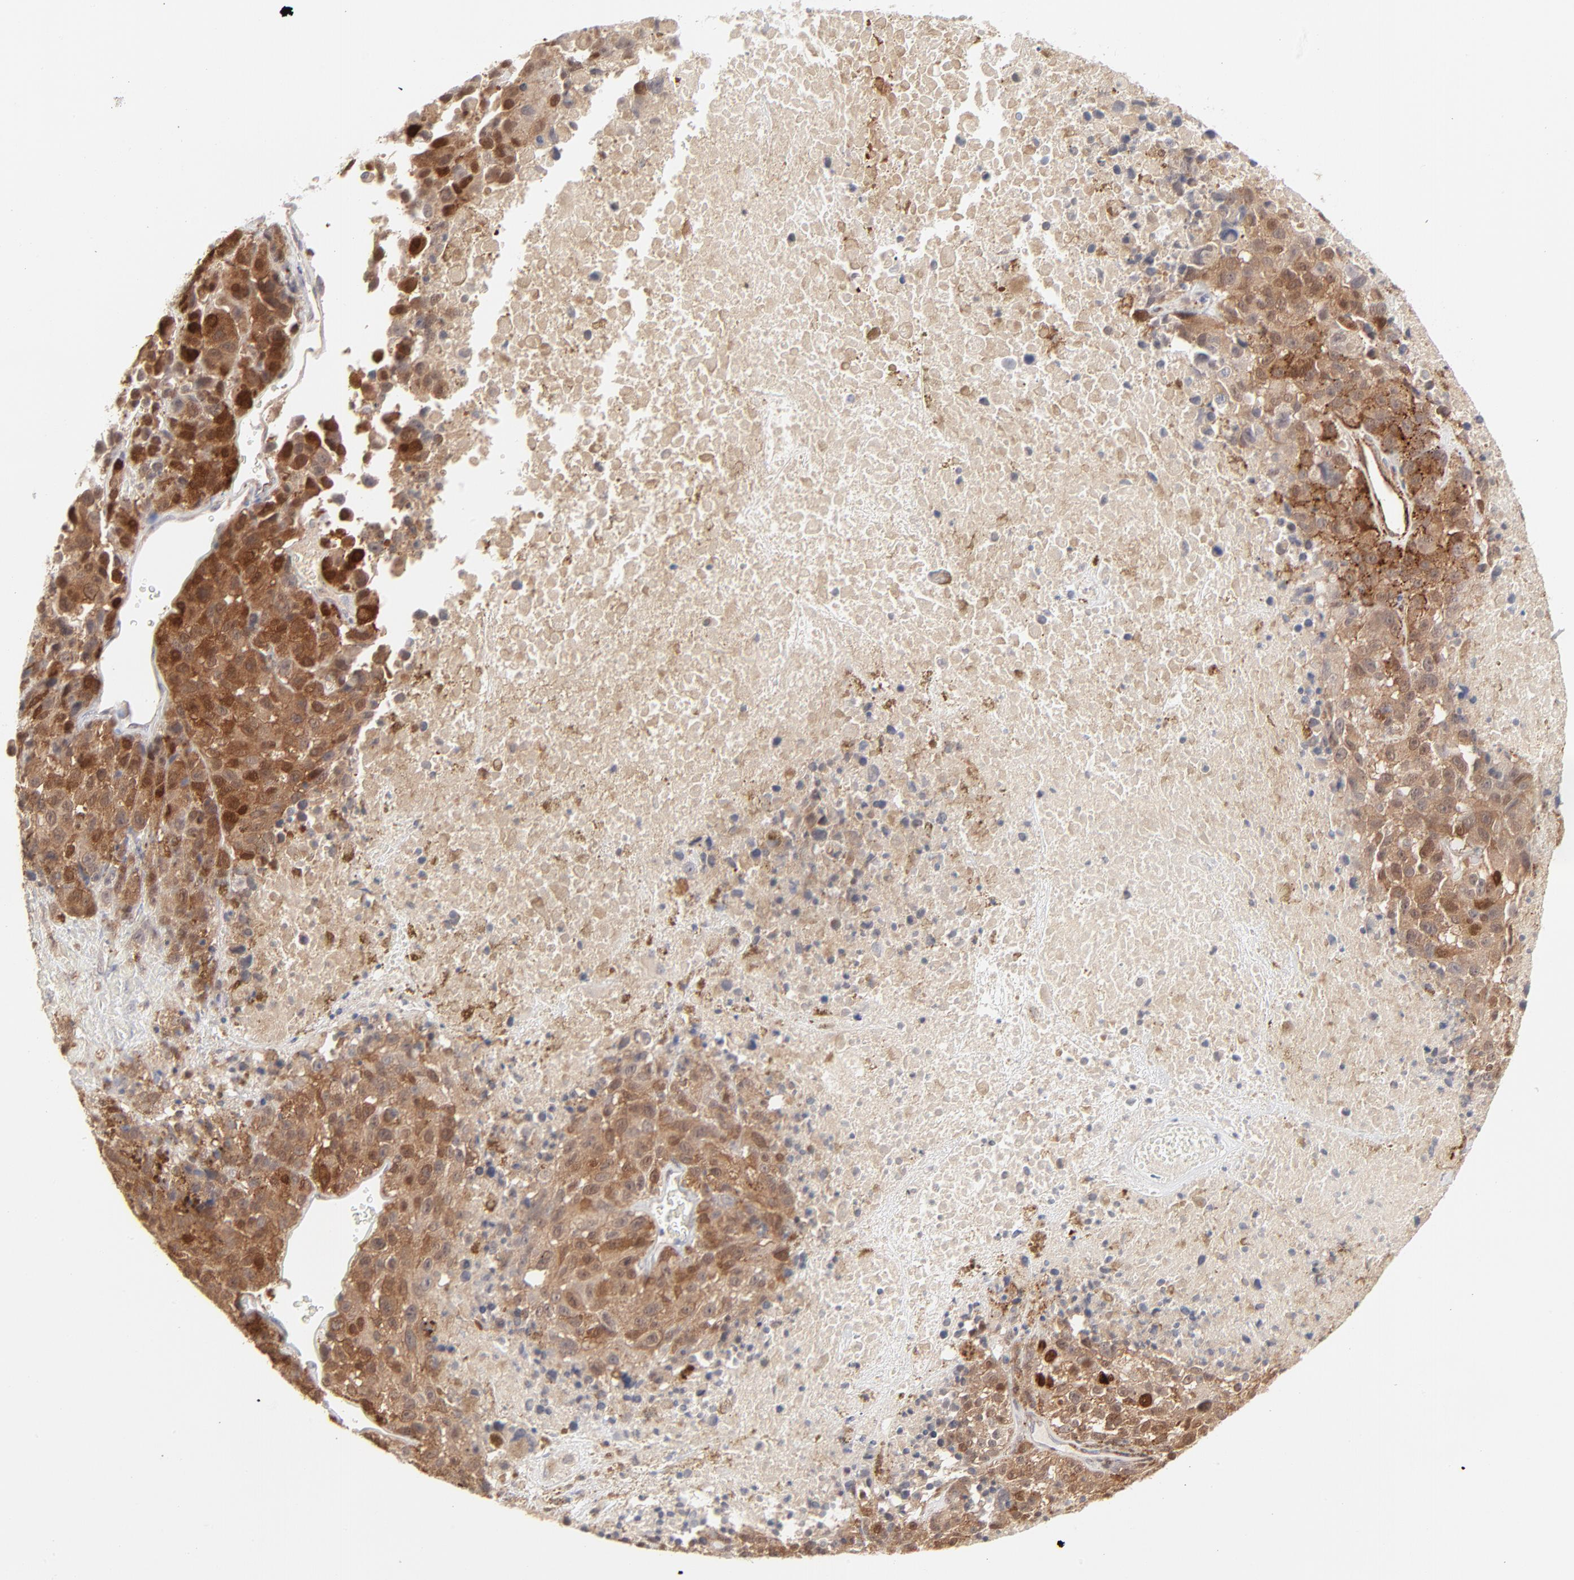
{"staining": {"intensity": "strong", "quantity": "<25%", "location": "cytoplasmic/membranous,nuclear"}, "tissue": "melanoma", "cell_type": "Tumor cells", "image_type": "cancer", "snomed": [{"axis": "morphology", "description": "Malignant melanoma, Metastatic site"}, {"axis": "topography", "description": "Cerebral cortex"}], "caption": "The histopathology image exhibits a brown stain indicating the presence of a protein in the cytoplasmic/membranous and nuclear of tumor cells in melanoma.", "gene": "CDK6", "patient": {"sex": "female", "age": 52}}